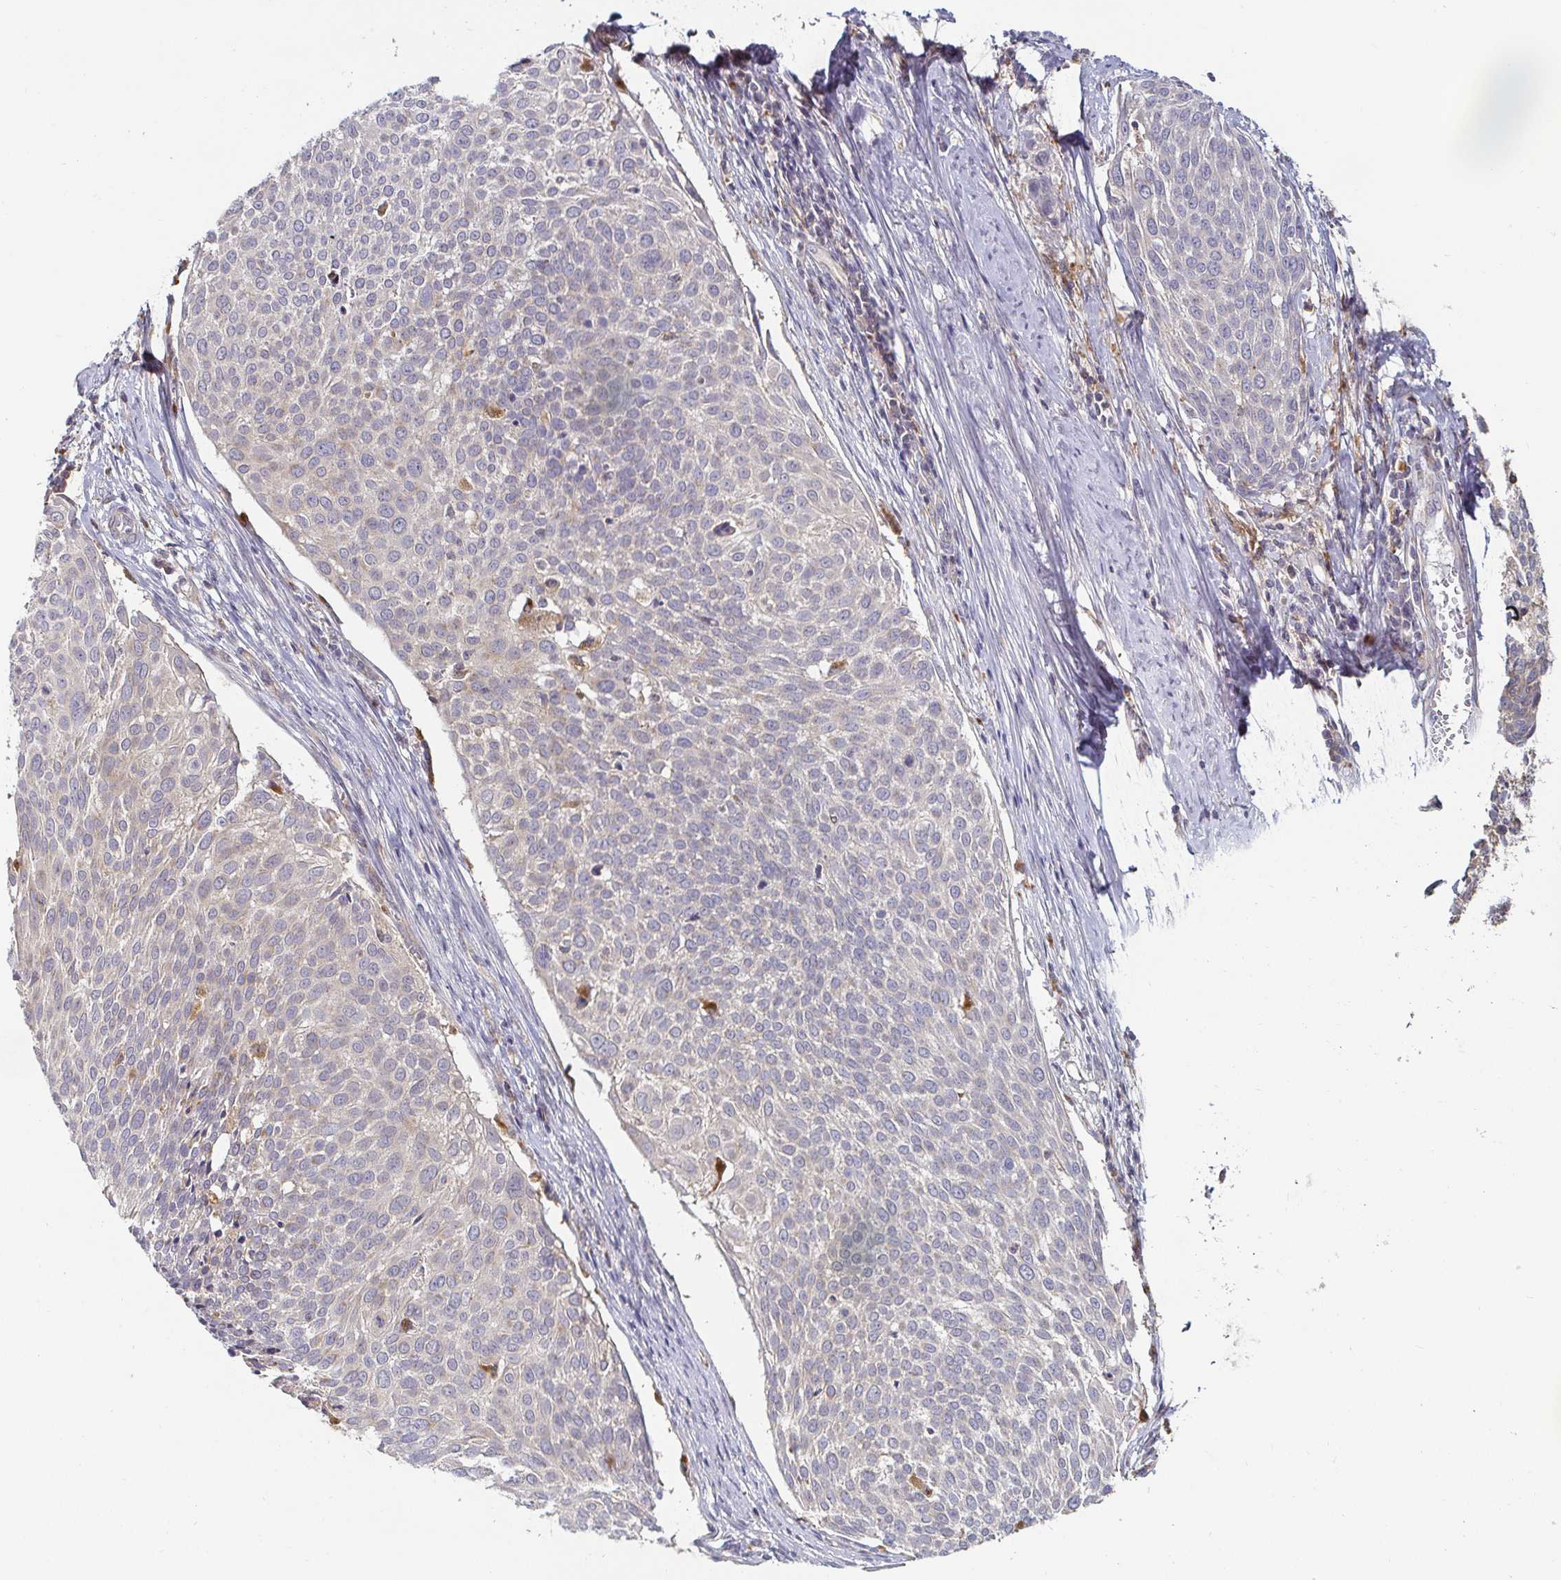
{"staining": {"intensity": "negative", "quantity": "none", "location": "none"}, "tissue": "cervical cancer", "cell_type": "Tumor cells", "image_type": "cancer", "snomed": [{"axis": "morphology", "description": "Squamous cell carcinoma, NOS"}, {"axis": "topography", "description": "Cervix"}], "caption": "High power microscopy image of an IHC histopathology image of squamous cell carcinoma (cervical), revealing no significant staining in tumor cells.", "gene": "CDH18", "patient": {"sex": "female", "age": 39}}